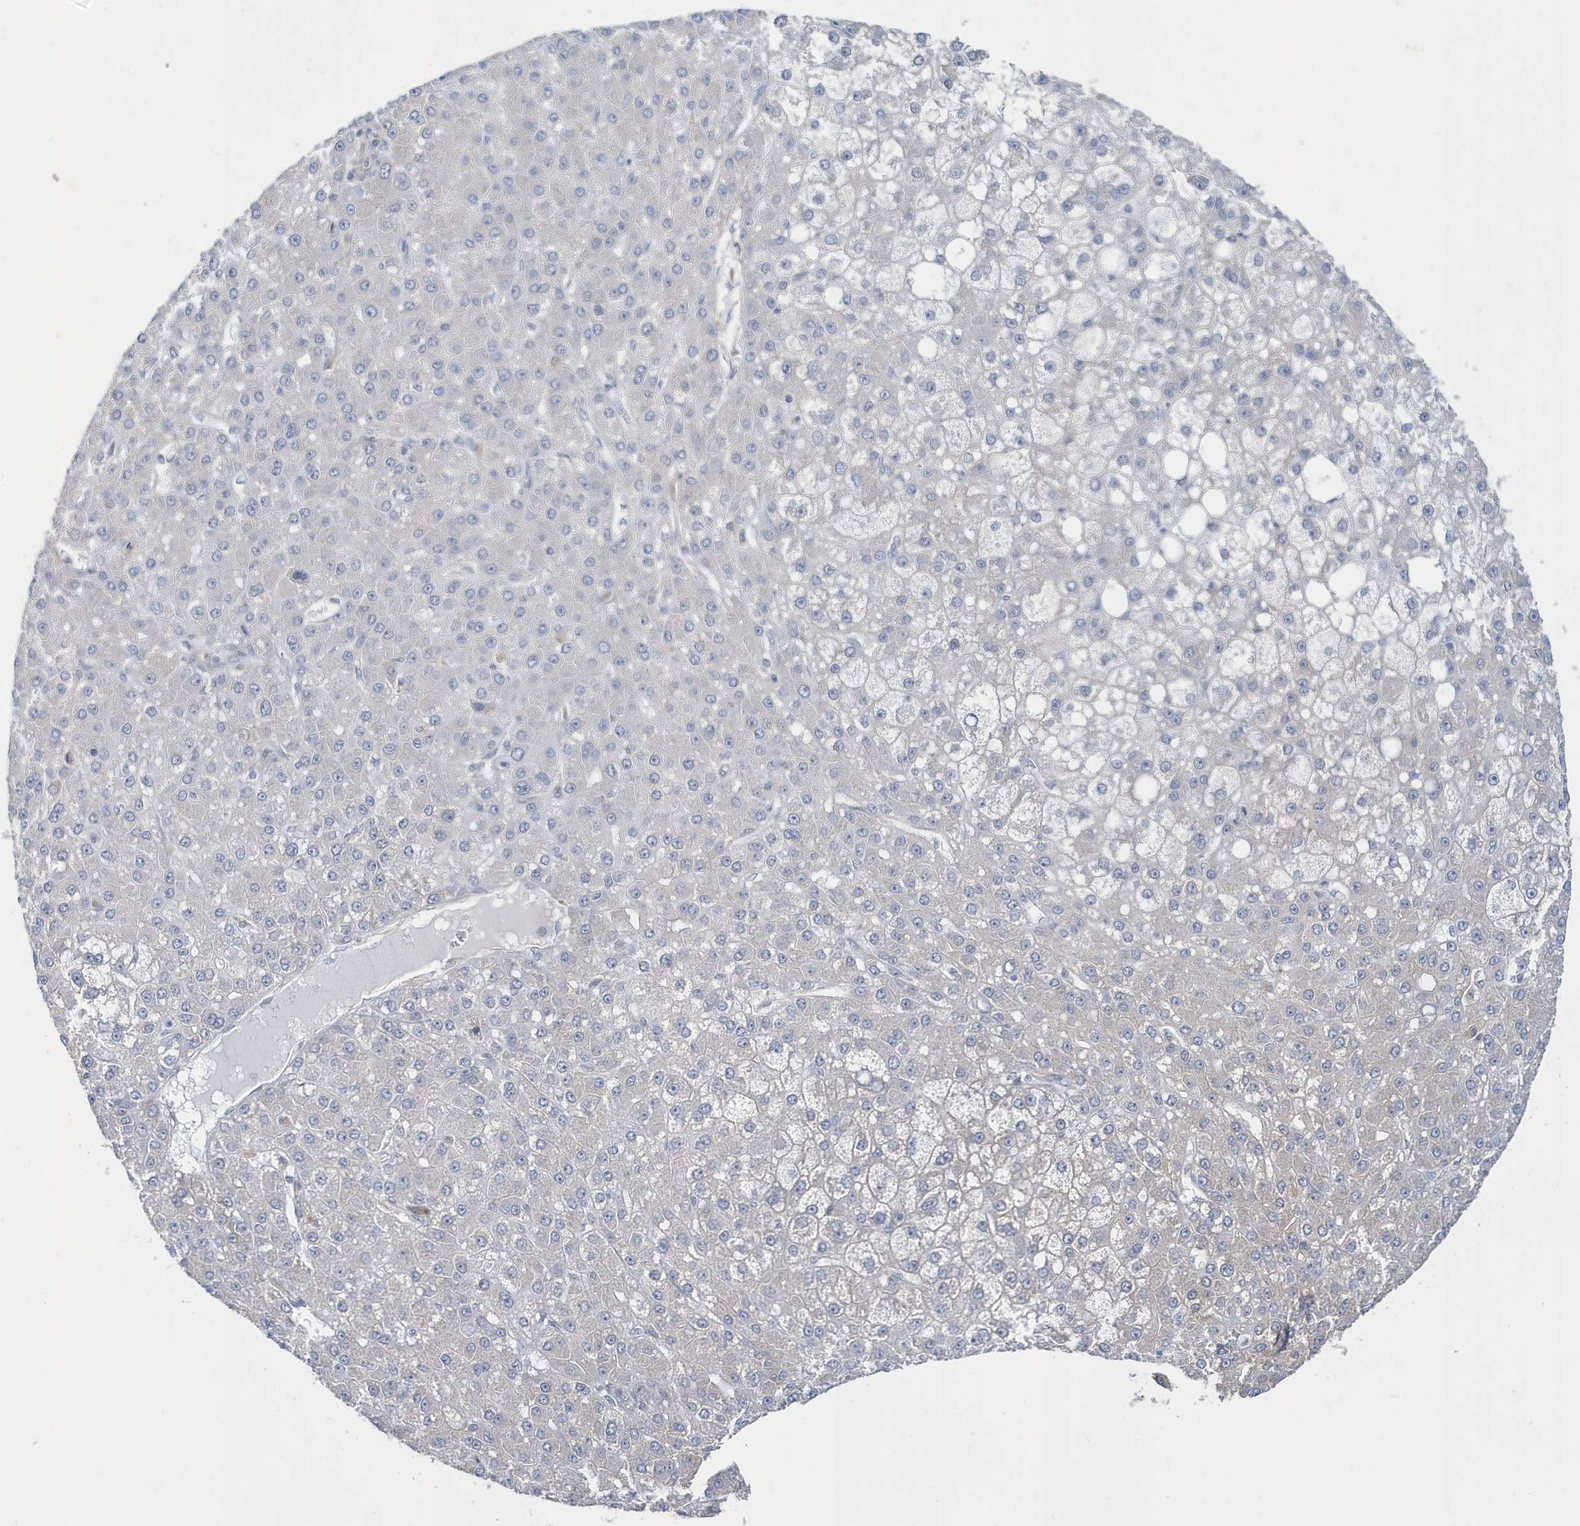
{"staining": {"intensity": "negative", "quantity": "none", "location": "none"}, "tissue": "liver cancer", "cell_type": "Tumor cells", "image_type": "cancer", "snomed": [{"axis": "morphology", "description": "Carcinoma, Hepatocellular, NOS"}, {"axis": "topography", "description": "Liver"}], "caption": "The immunohistochemistry photomicrograph has no significant expression in tumor cells of hepatocellular carcinoma (liver) tissue.", "gene": "ZNF654", "patient": {"sex": "male", "age": 67}}